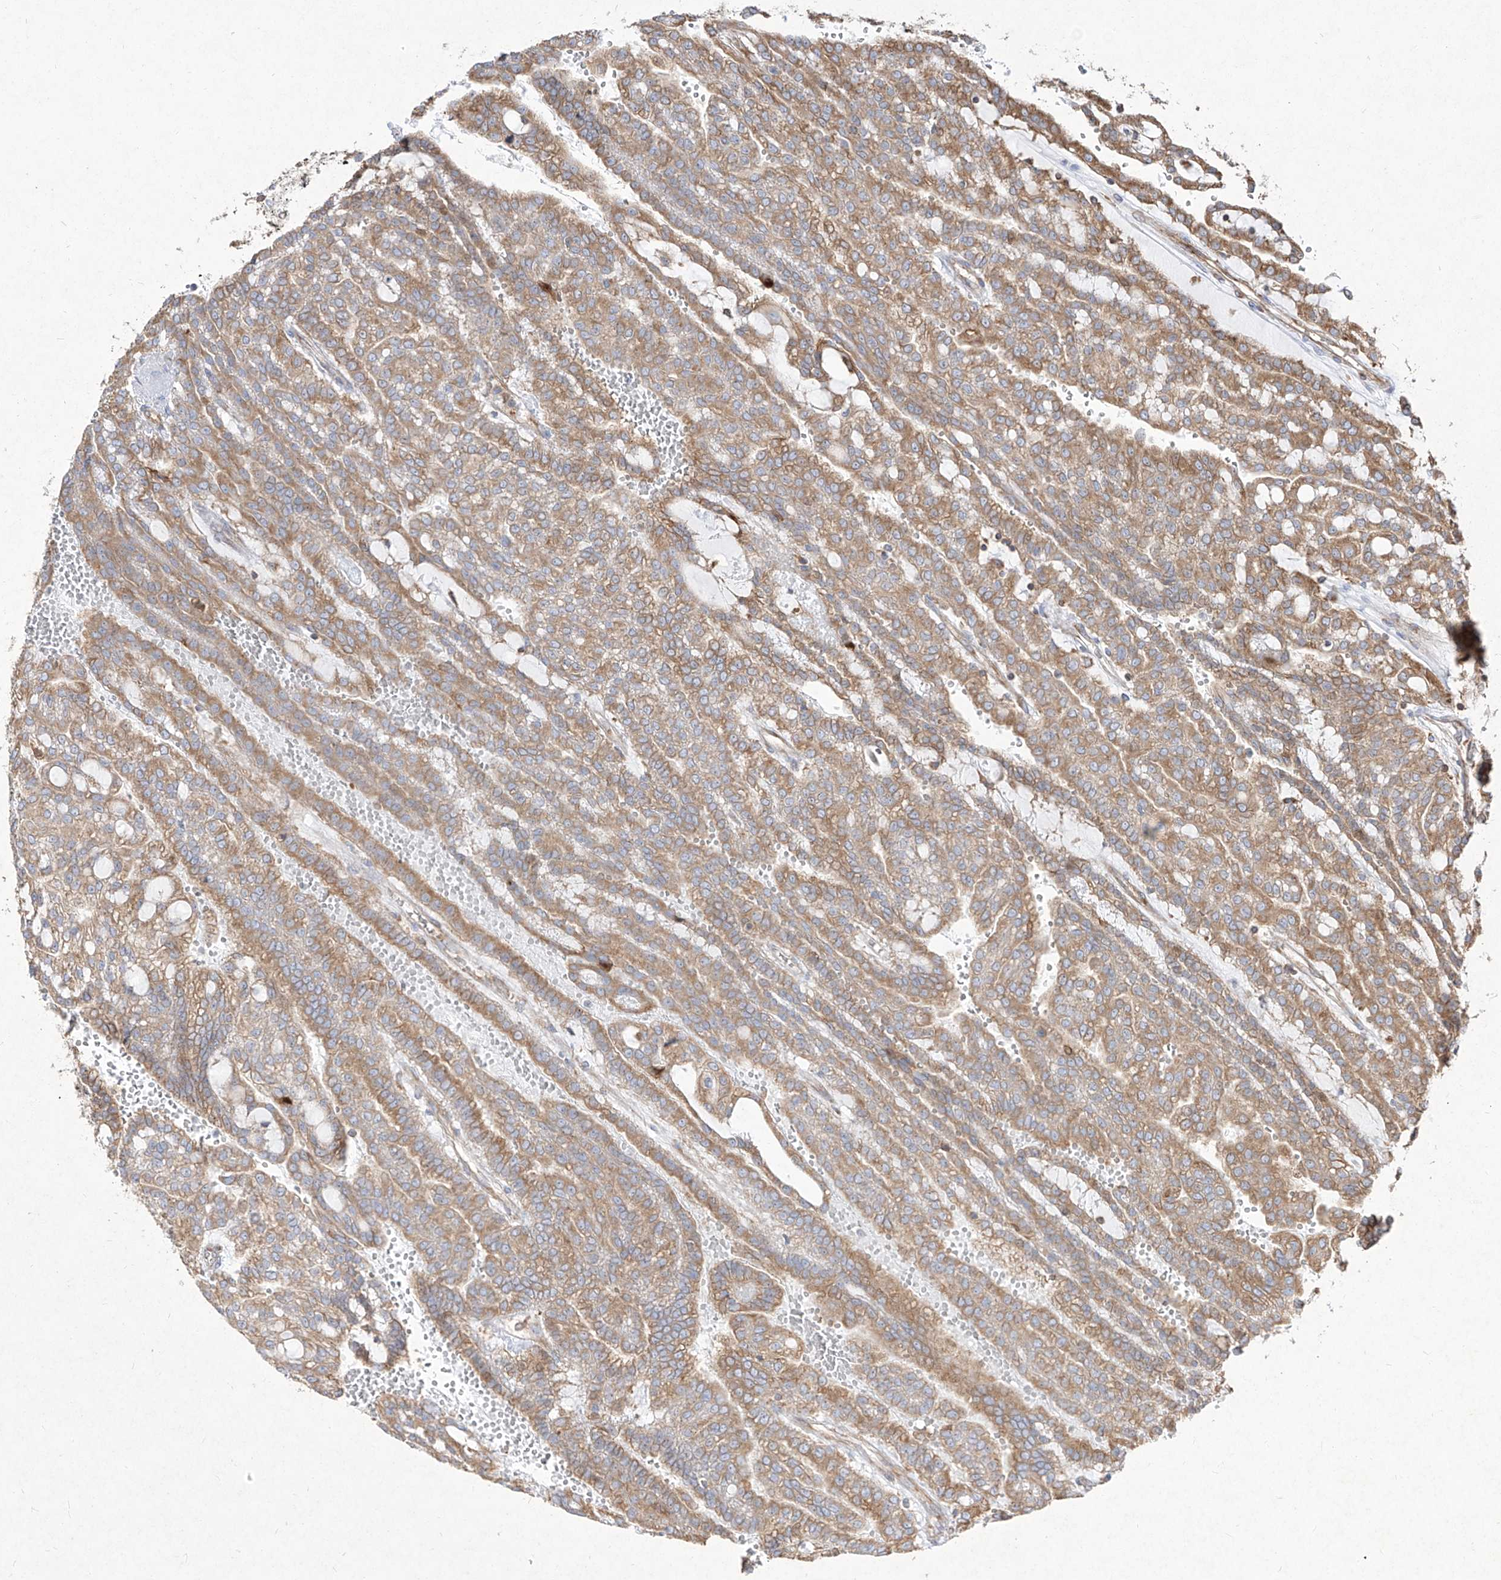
{"staining": {"intensity": "moderate", "quantity": ">75%", "location": "cytoplasmic/membranous"}, "tissue": "renal cancer", "cell_type": "Tumor cells", "image_type": "cancer", "snomed": [{"axis": "morphology", "description": "Adenocarcinoma, NOS"}, {"axis": "topography", "description": "Kidney"}], "caption": "Protein expression analysis of human renal adenocarcinoma reveals moderate cytoplasmic/membranous expression in approximately >75% of tumor cells.", "gene": "RPS25", "patient": {"sex": "male", "age": 63}}